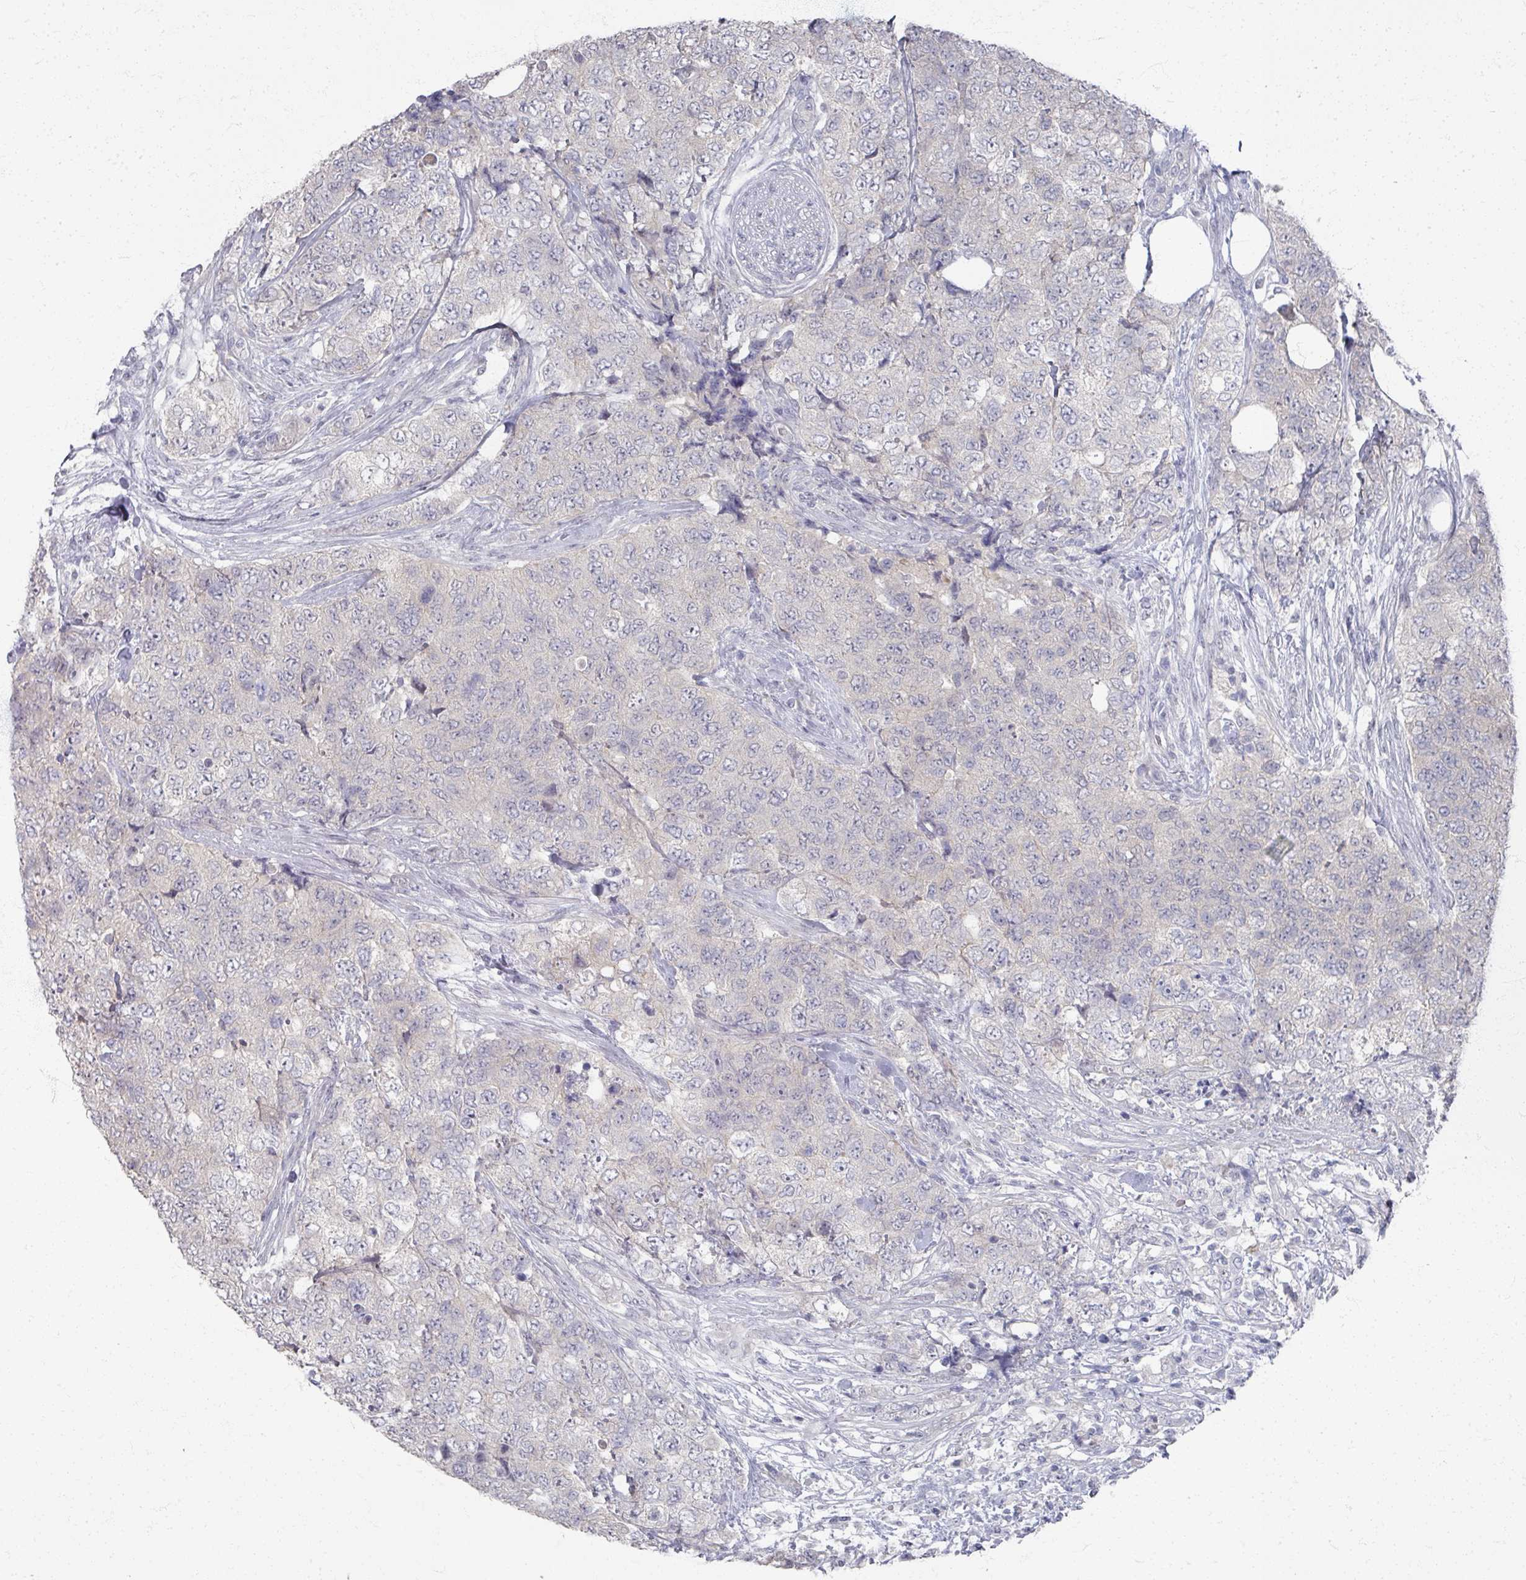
{"staining": {"intensity": "negative", "quantity": "none", "location": "none"}, "tissue": "urothelial cancer", "cell_type": "Tumor cells", "image_type": "cancer", "snomed": [{"axis": "morphology", "description": "Urothelial carcinoma, High grade"}, {"axis": "topography", "description": "Urinary bladder"}], "caption": "Urothelial carcinoma (high-grade) was stained to show a protein in brown. There is no significant positivity in tumor cells. Nuclei are stained in blue.", "gene": "TTYH3", "patient": {"sex": "female", "age": 78}}